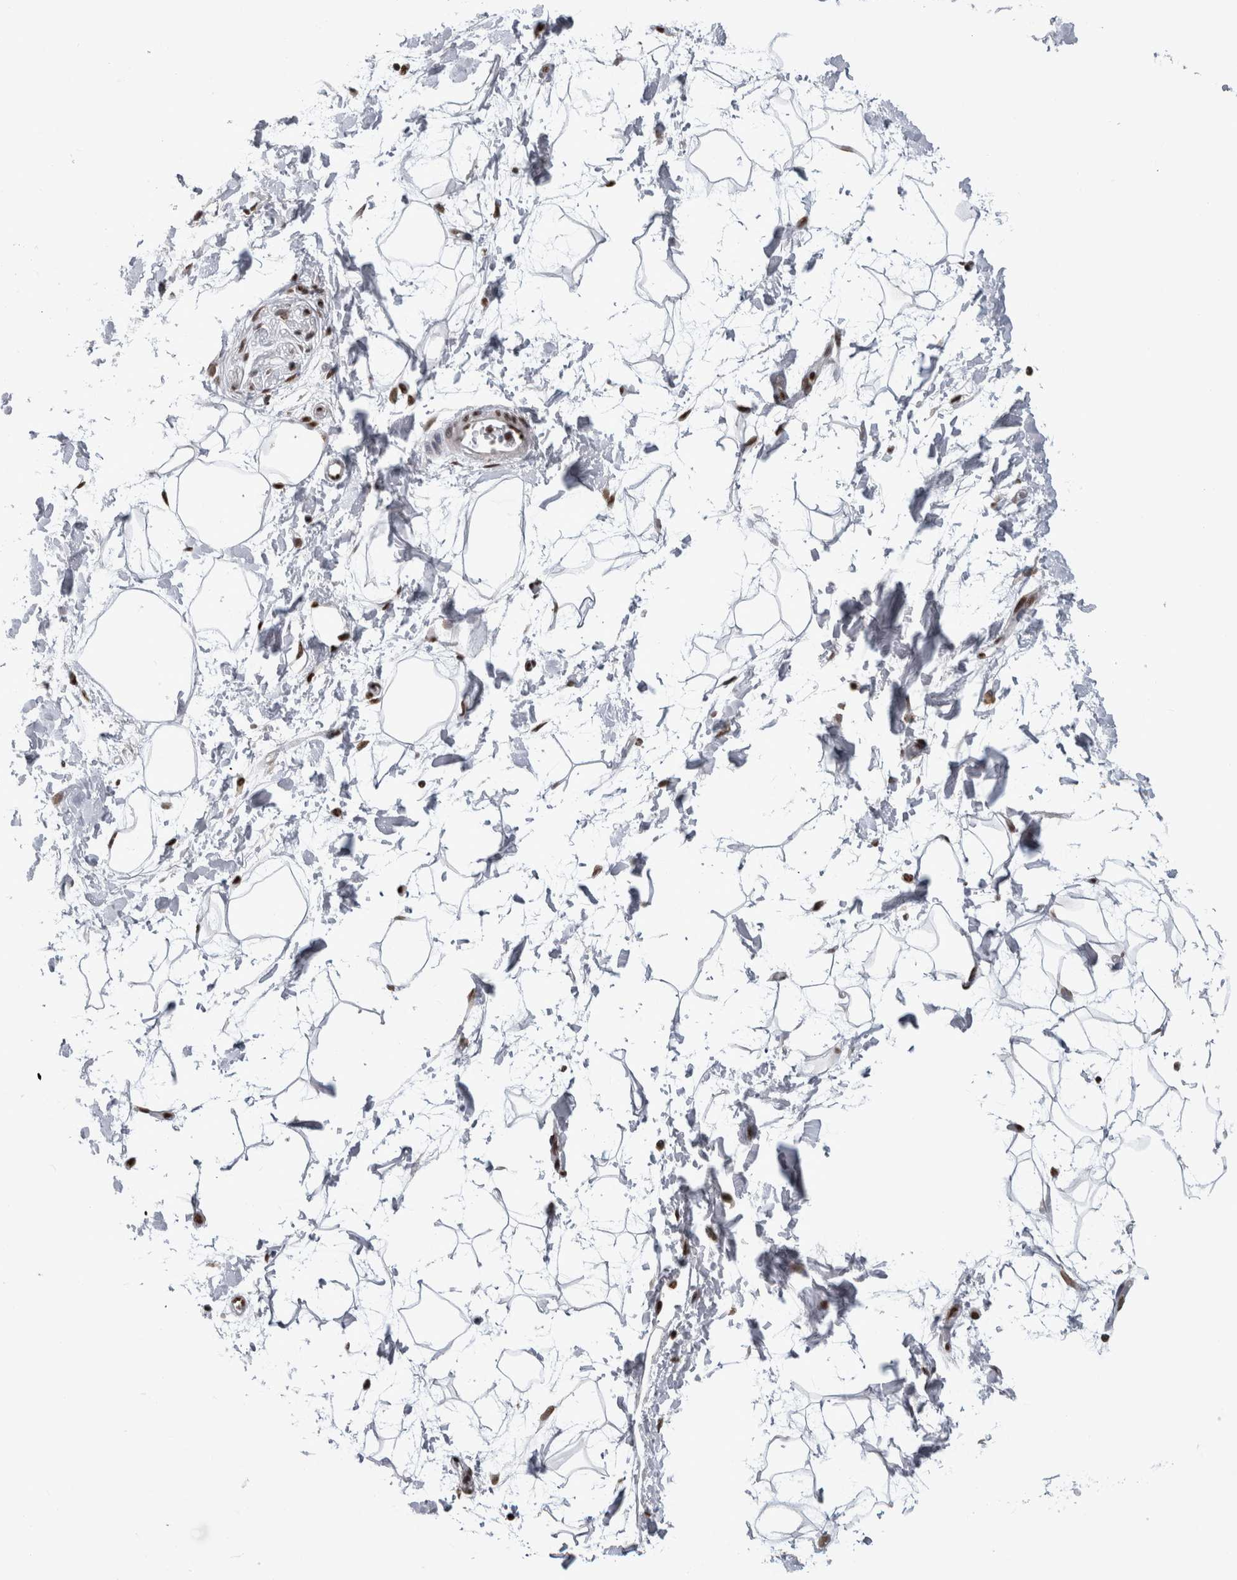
{"staining": {"intensity": "strong", "quantity": "25%-75%", "location": "nuclear"}, "tissue": "adipose tissue", "cell_type": "Adipocytes", "image_type": "normal", "snomed": [{"axis": "morphology", "description": "Normal tissue, NOS"}, {"axis": "topography", "description": "Soft tissue"}], "caption": "Adipose tissue stained with immunohistochemistry exhibits strong nuclear staining in about 25%-75% of adipocytes. (DAB (3,3'-diaminobenzidine) IHC with brightfield microscopy, high magnification).", "gene": "ZSCAN2", "patient": {"sex": "male", "age": 72}}